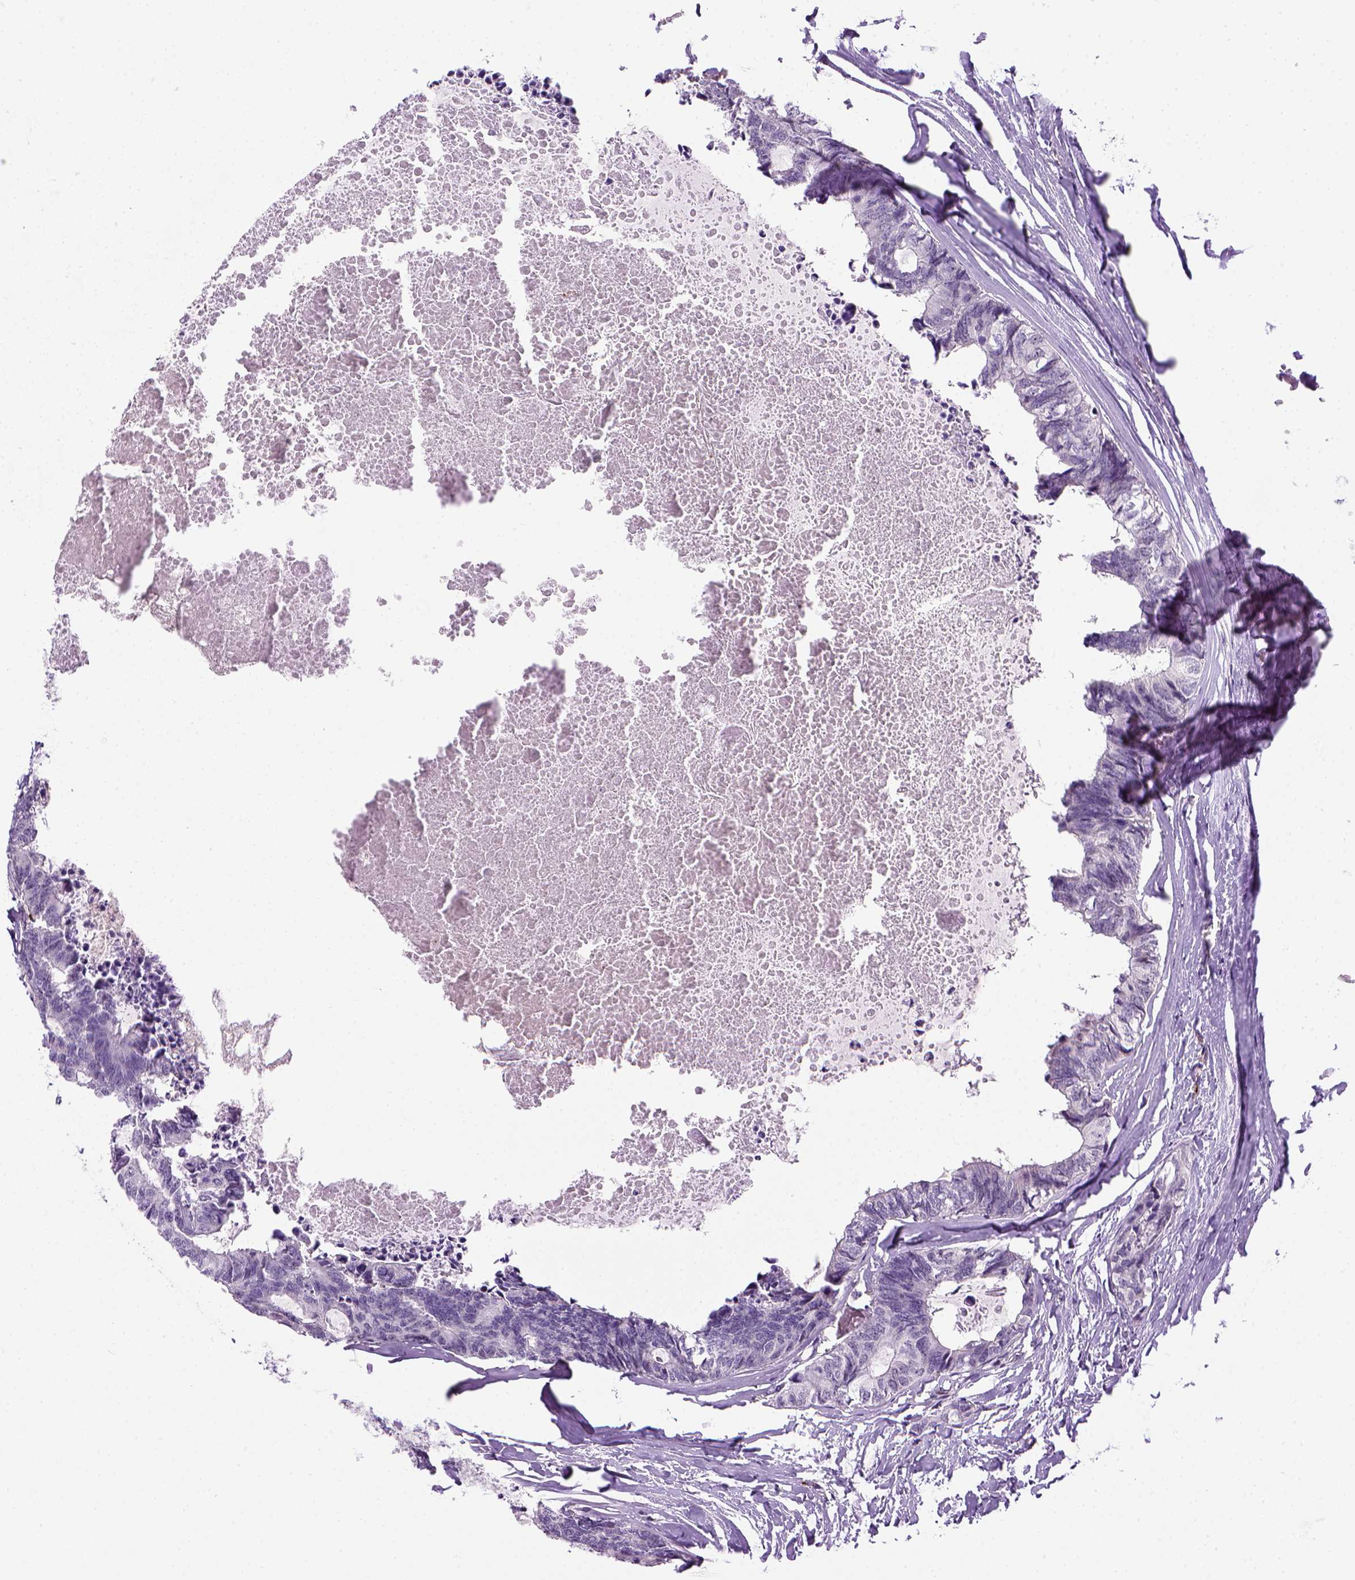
{"staining": {"intensity": "negative", "quantity": "none", "location": "none"}, "tissue": "colorectal cancer", "cell_type": "Tumor cells", "image_type": "cancer", "snomed": [{"axis": "morphology", "description": "Adenocarcinoma, NOS"}, {"axis": "topography", "description": "Colon"}, {"axis": "topography", "description": "Rectum"}], "caption": "Human colorectal adenocarcinoma stained for a protein using IHC displays no expression in tumor cells.", "gene": "VWF", "patient": {"sex": "male", "age": 57}}